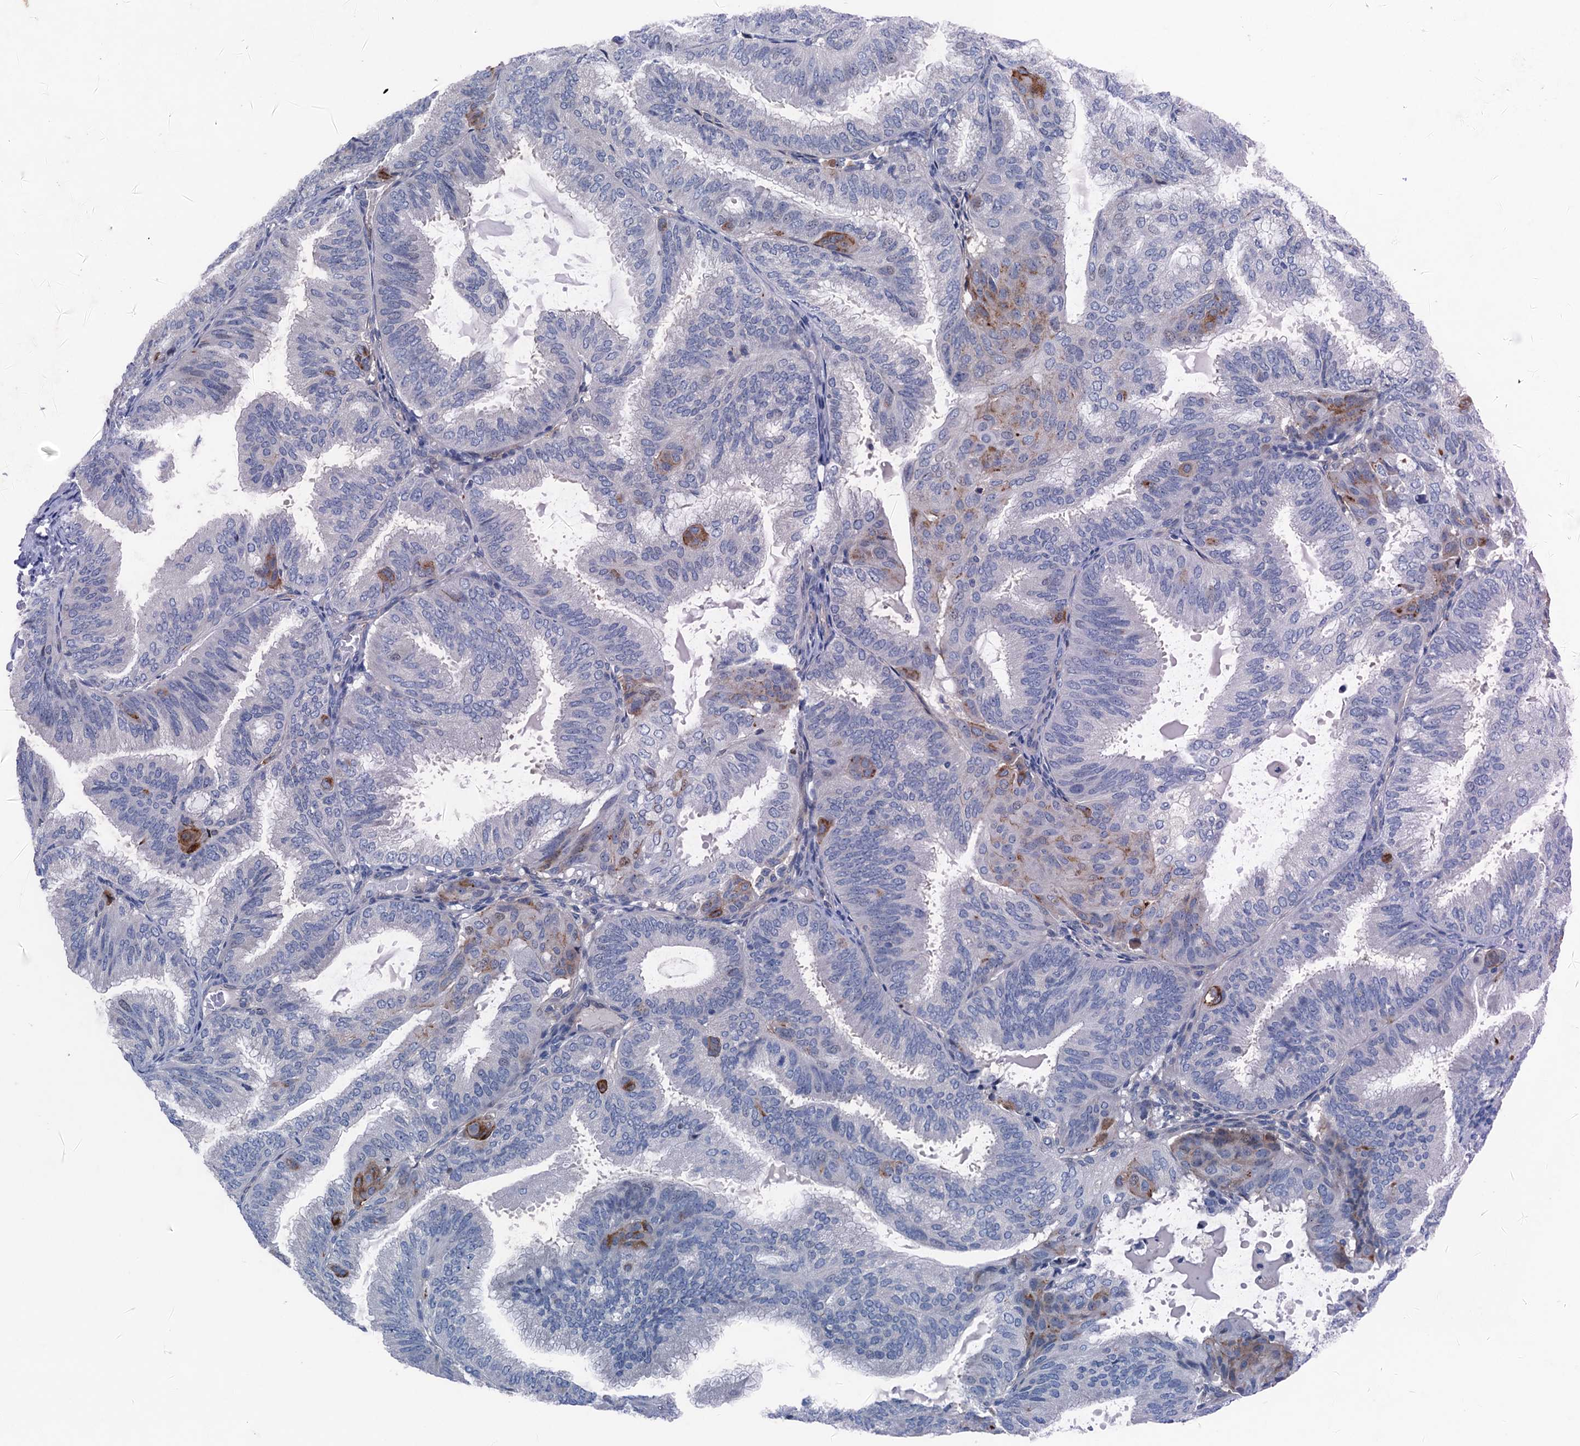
{"staining": {"intensity": "negative", "quantity": "none", "location": "none"}, "tissue": "endometrial cancer", "cell_type": "Tumor cells", "image_type": "cancer", "snomed": [{"axis": "morphology", "description": "Adenocarcinoma, NOS"}, {"axis": "topography", "description": "Endometrium"}], "caption": "Micrograph shows no significant protein expression in tumor cells of adenocarcinoma (endometrial). (Stains: DAB immunohistochemistry (IHC) with hematoxylin counter stain, Microscopy: brightfield microscopy at high magnification).", "gene": "CBLIF", "patient": {"sex": "female", "age": 49}}